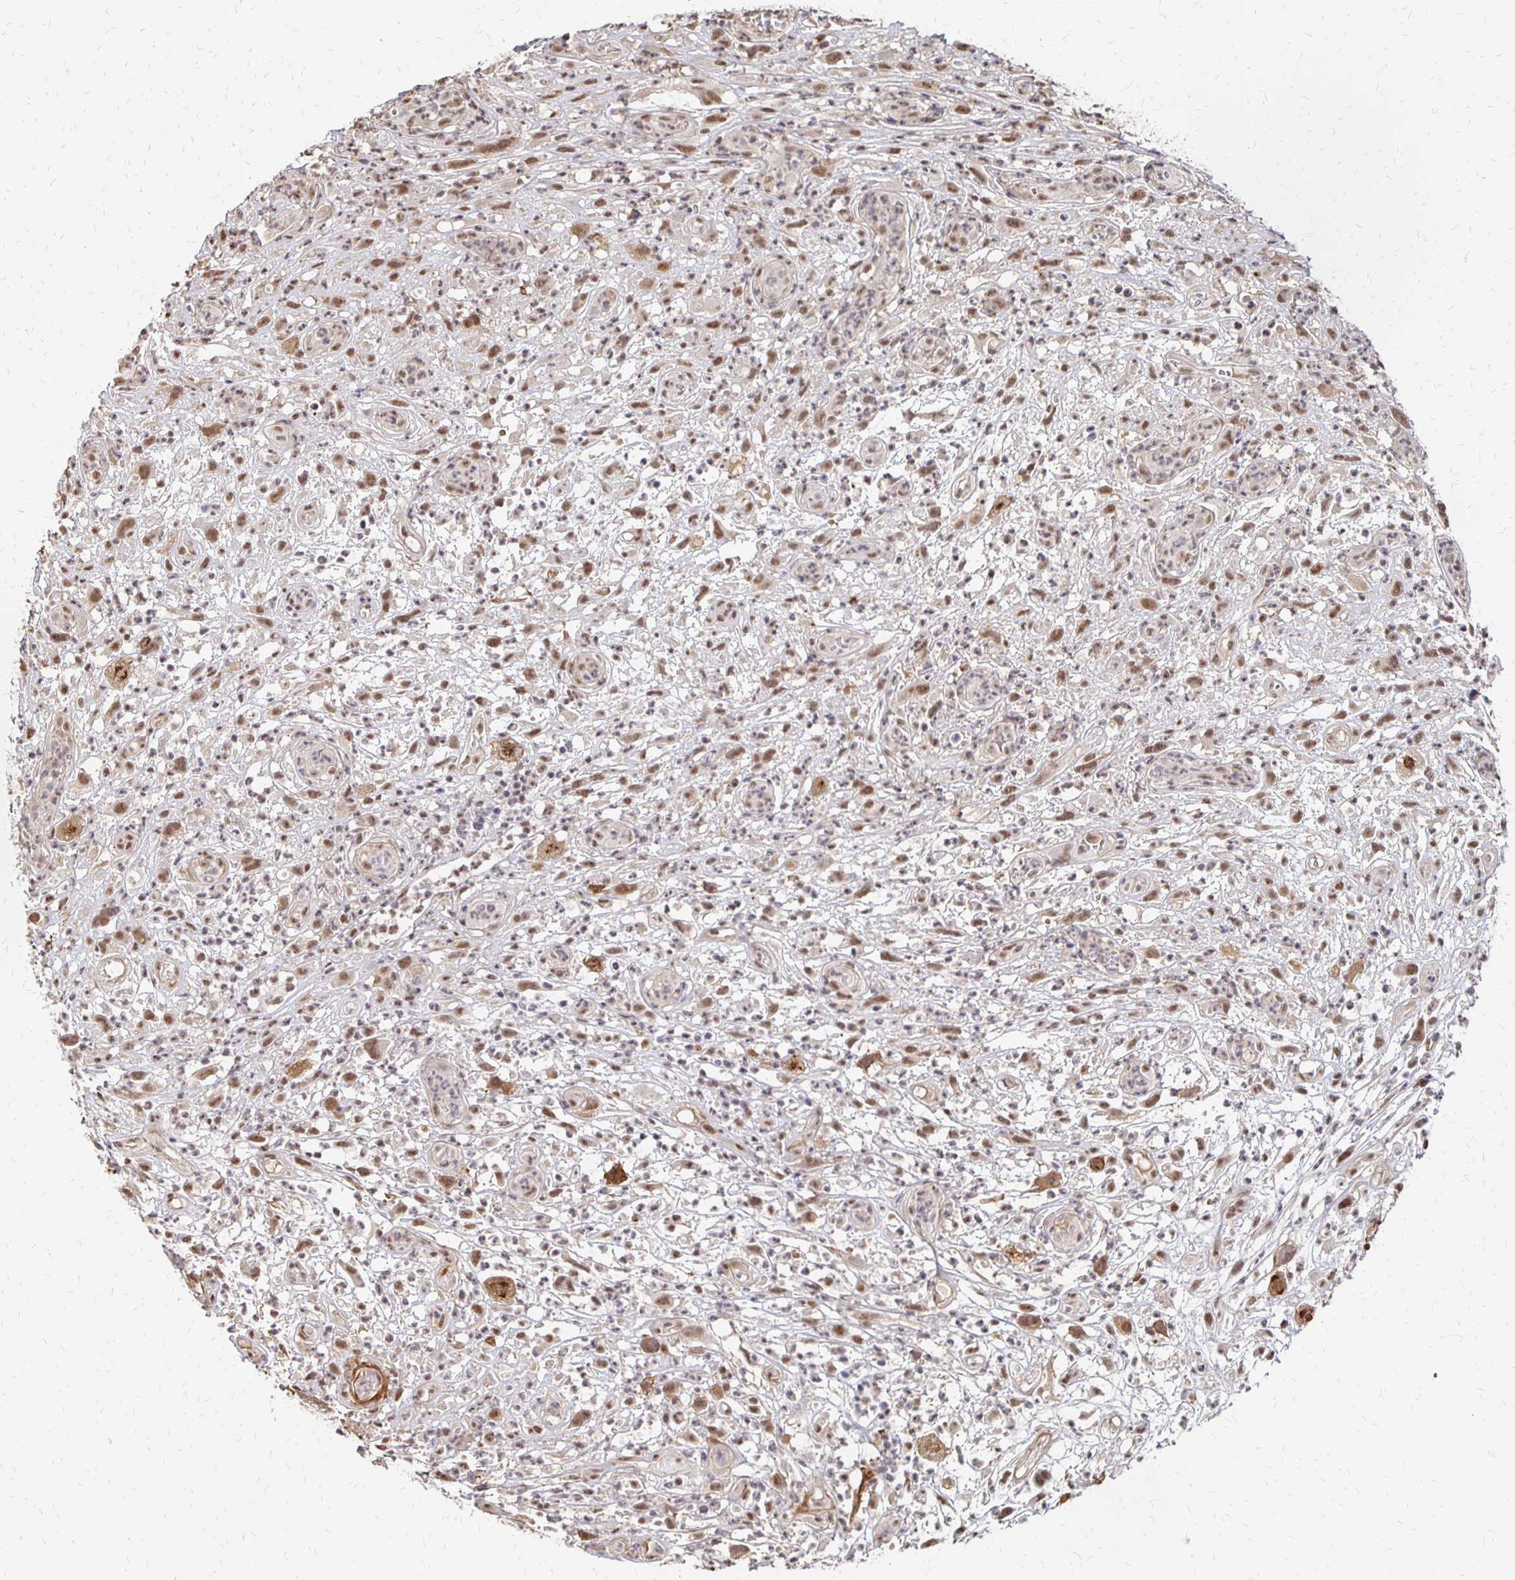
{"staining": {"intensity": "moderate", "quantity": ">75%", "location": "nuclear"}, "tissue": "head and neck cancer", "cell_type": "Tumor cells", "image_type": "cancer", "snomed": [{"axis": "morphology", "description": "Squamous cell carcinoma, NOS"}, {"axis": "topography", "description": "Head-Neck"}], "caption": "The immunohistochemical stain labels moderate nuclear staining in tumor cells of head and neck cancer tissue. Using DAB (brown) and hematoxylin (blue) stains, captured at high magnification using brightfield microscopy.", "gene": "CLASRP", "patient": {"sex": "male", "age": 65}}